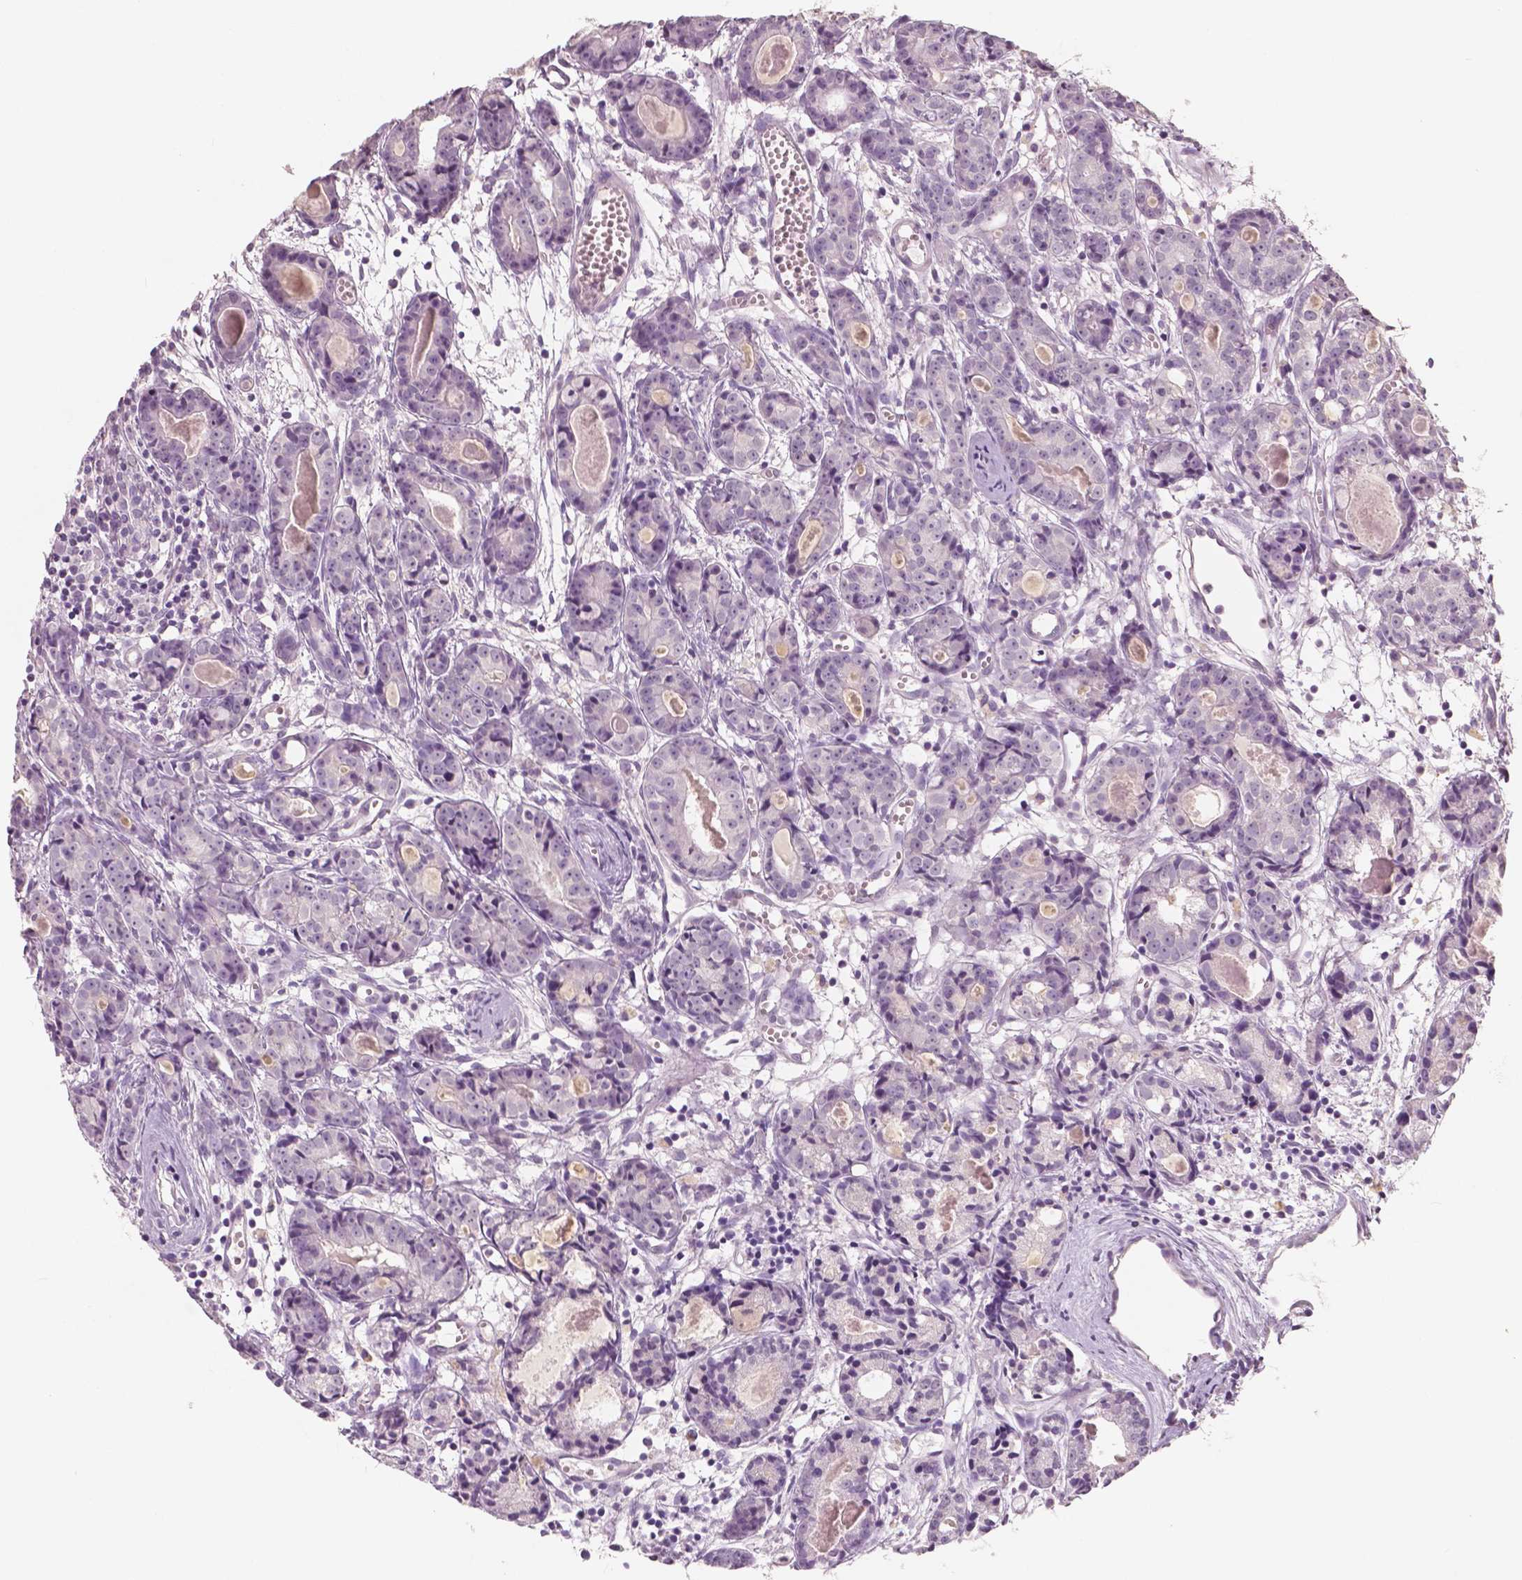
{"staining": {"intensity": "negative", "quantity": "none", "location": "none"}, "tissue": "prostate cancer", "cell_type": "Tumor cells", "image_type": "cancer", "snomed": [{"axis": "morphology", "description": "Adenocarcinoma, Medium grade"}, {"axis": "topography", "description": "Prostate"}], "caption": "Histopathology image shows no protein expression in tumor cells of prostate cancer (medium-grade adenocarcinoma) tissue.", "gene": "NECAB1", "patient": {"sex": "male", "age": 74}}